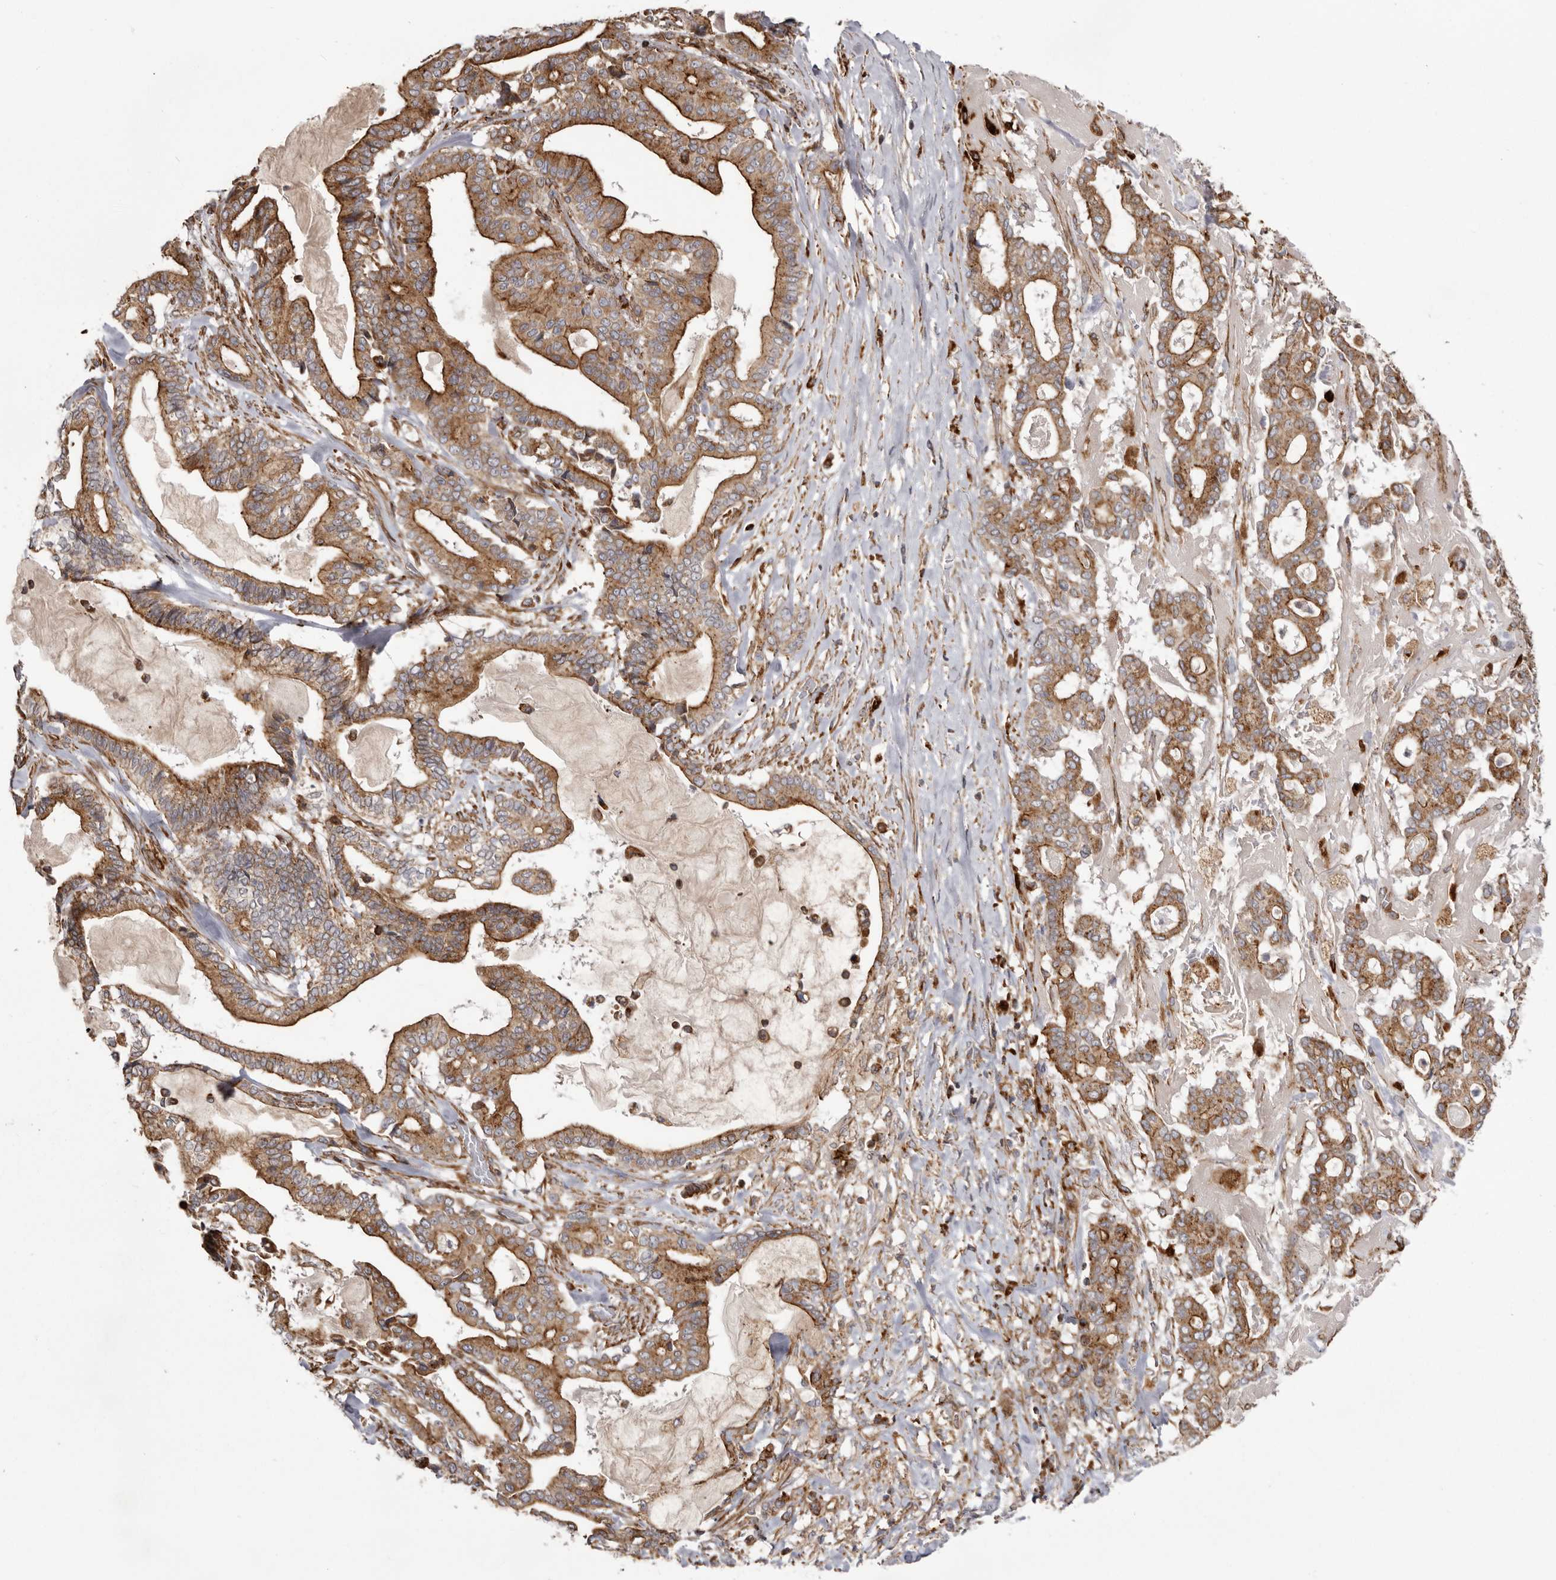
{"staining": {"intensity": "moderate", "quantity": ">75%", "location": "cytoplasmic/membranous"}, "tissue": "pancreatic cancer", "cell_type": "Tumor cells", "image_type": "cancer", "snomed": [{"axis": "morphology", "description": "Adenocarcinoma, NOS"}, {"axis": "topography", "description": "Pancreas"}], "caption": "Tumor cells display medium levels of moderate cytoplasmic/membranous expression in approximately >75% of cells in pancreatic cancer (adenocarcinoma).", "gene": "NUP43", "patient": {"sex": "male", "age": 63}}